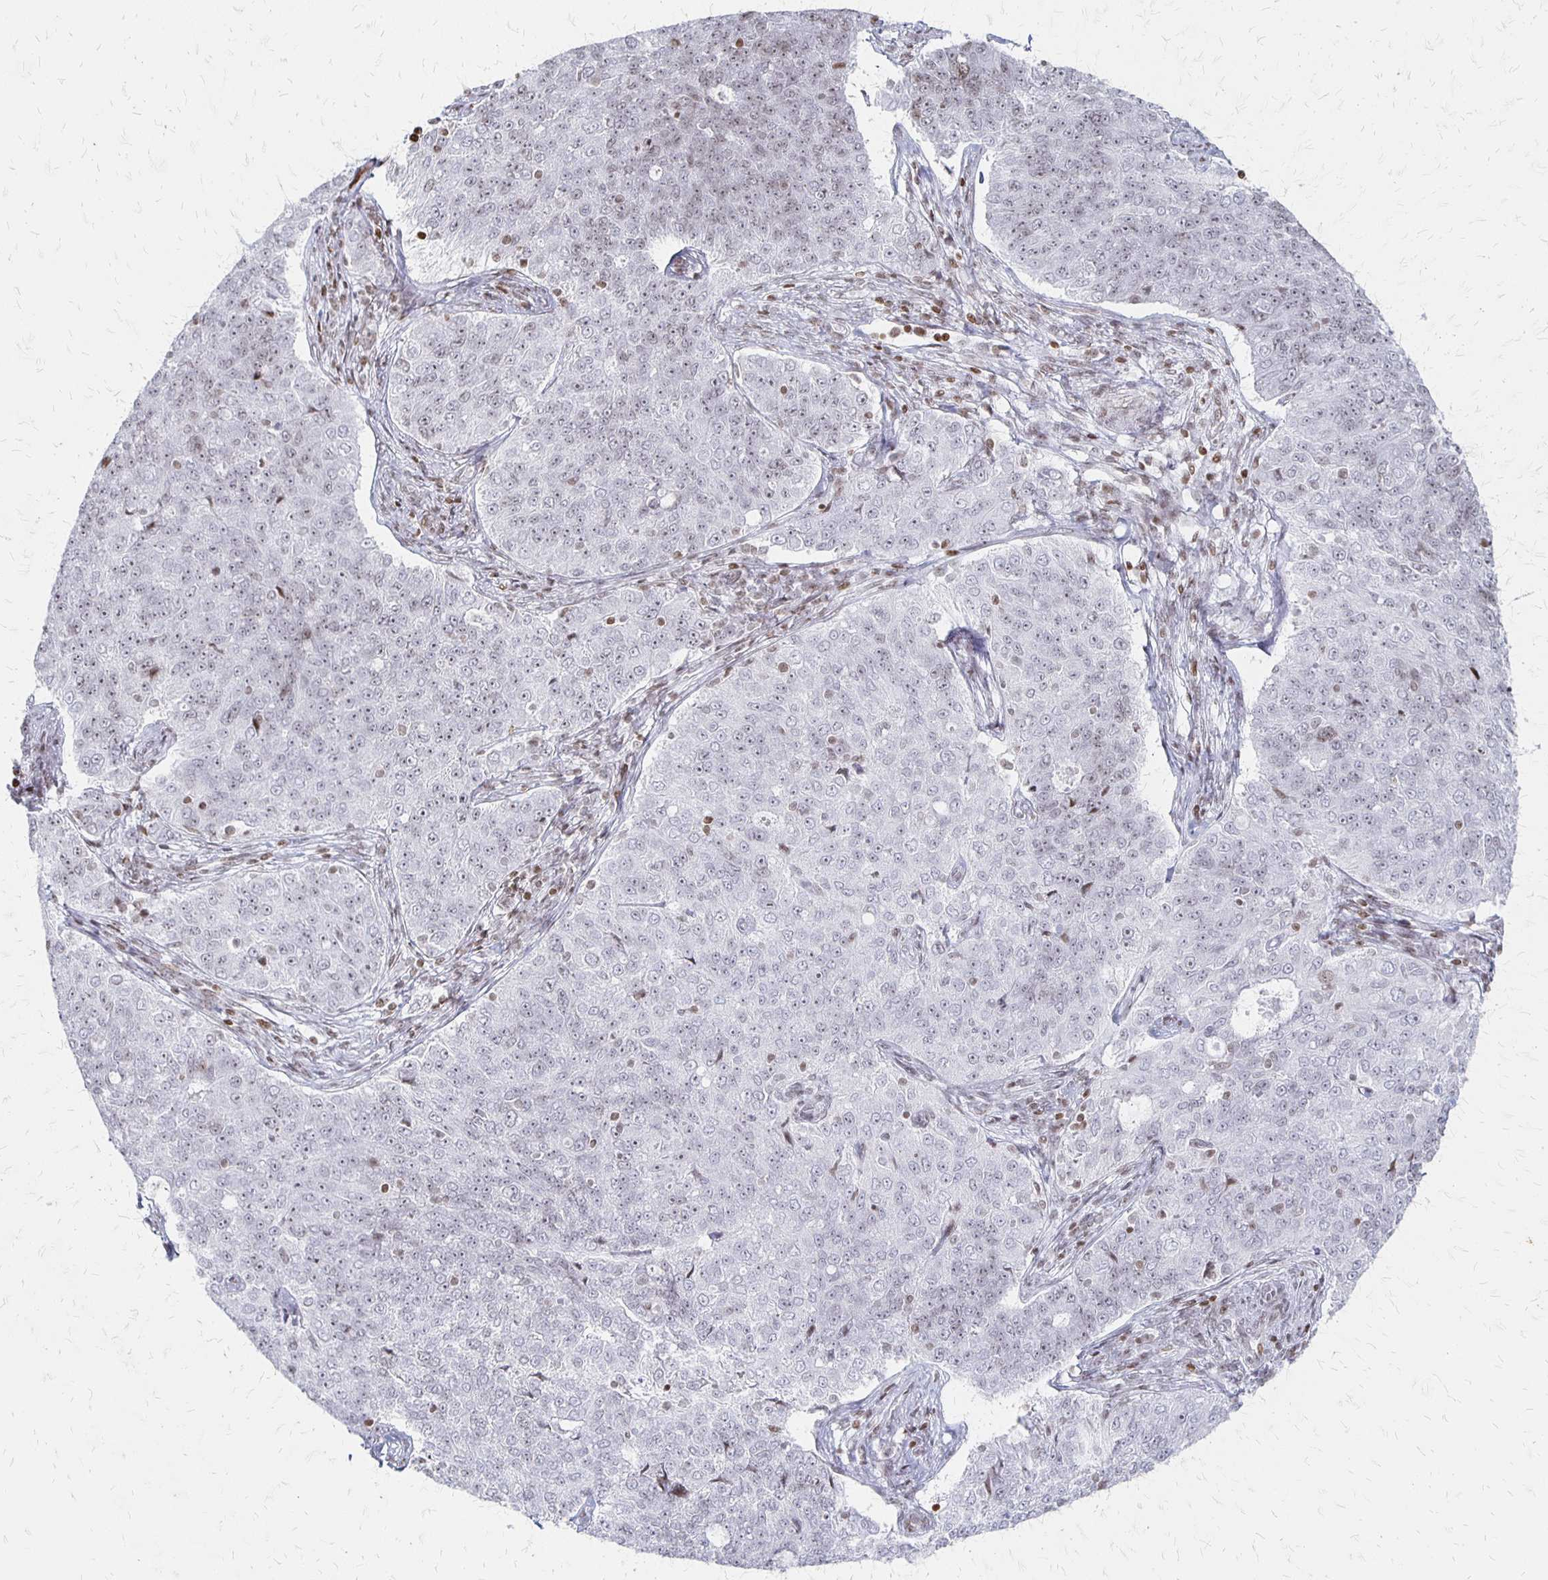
{"staining": {"intensity": "weak", "quantity": "<25%", "location": "nuclear"}, "tissue": "endometrial cancer", "cell_type": "Tumor cells", "image_type": "cancer", "snomed": [{"axis": "morphology", "description": "Adenocarcinoma, NOS"}, {"axis": "topography", "description": "Endometrium"}], "caption": "An immunohistochemistry photomicrograph of adenocarcinoma (endometrial) is shown. There is no staining in tumor cells of adenocarcinoma (endometrial).", "gene": "ZNF280C", "patient": {"sex": "female", "age": 43}}